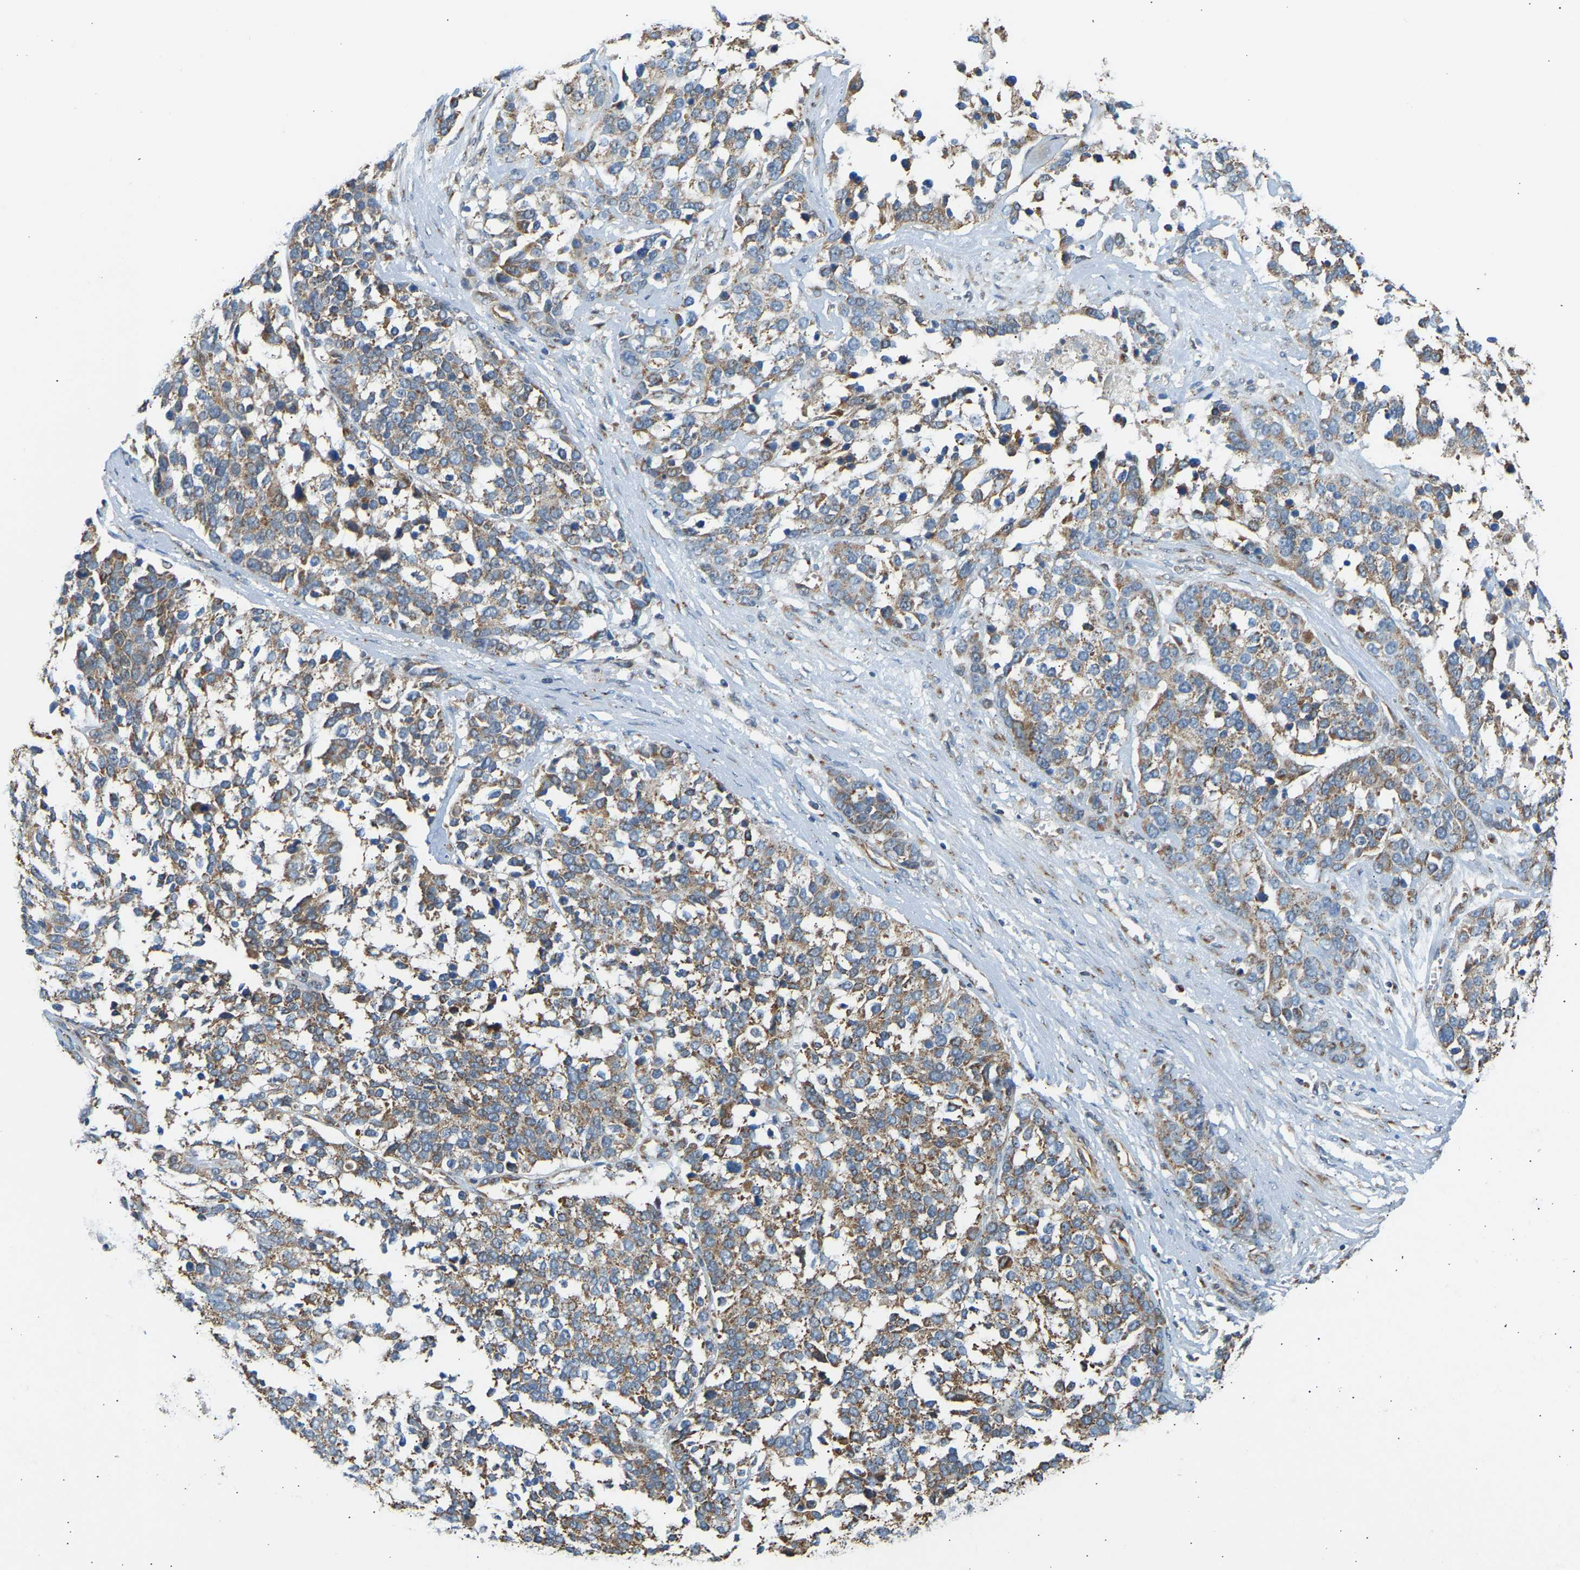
{"staining": {"intensity": "moderate", "quantity": ">75%", "location": "cytoplasmic/membranous"}, "tissue": "ovarian cancer", "cell_type": "Tumor cells", "image_type": "cancer", "snomed": [{"axis": "morphology", "description": "Cystadenocarcinoma, serous, NOS"}, {"axis": "topography", "description": "Ovary"}], "caption": "Protein expression by IHC reveals moderate cytoplasmic/membranous positivity in approximately >75% of tumor cells in ovarian cancer.", "gene": "YIPF2", "patient": {"sex": "female", "age": 44}}